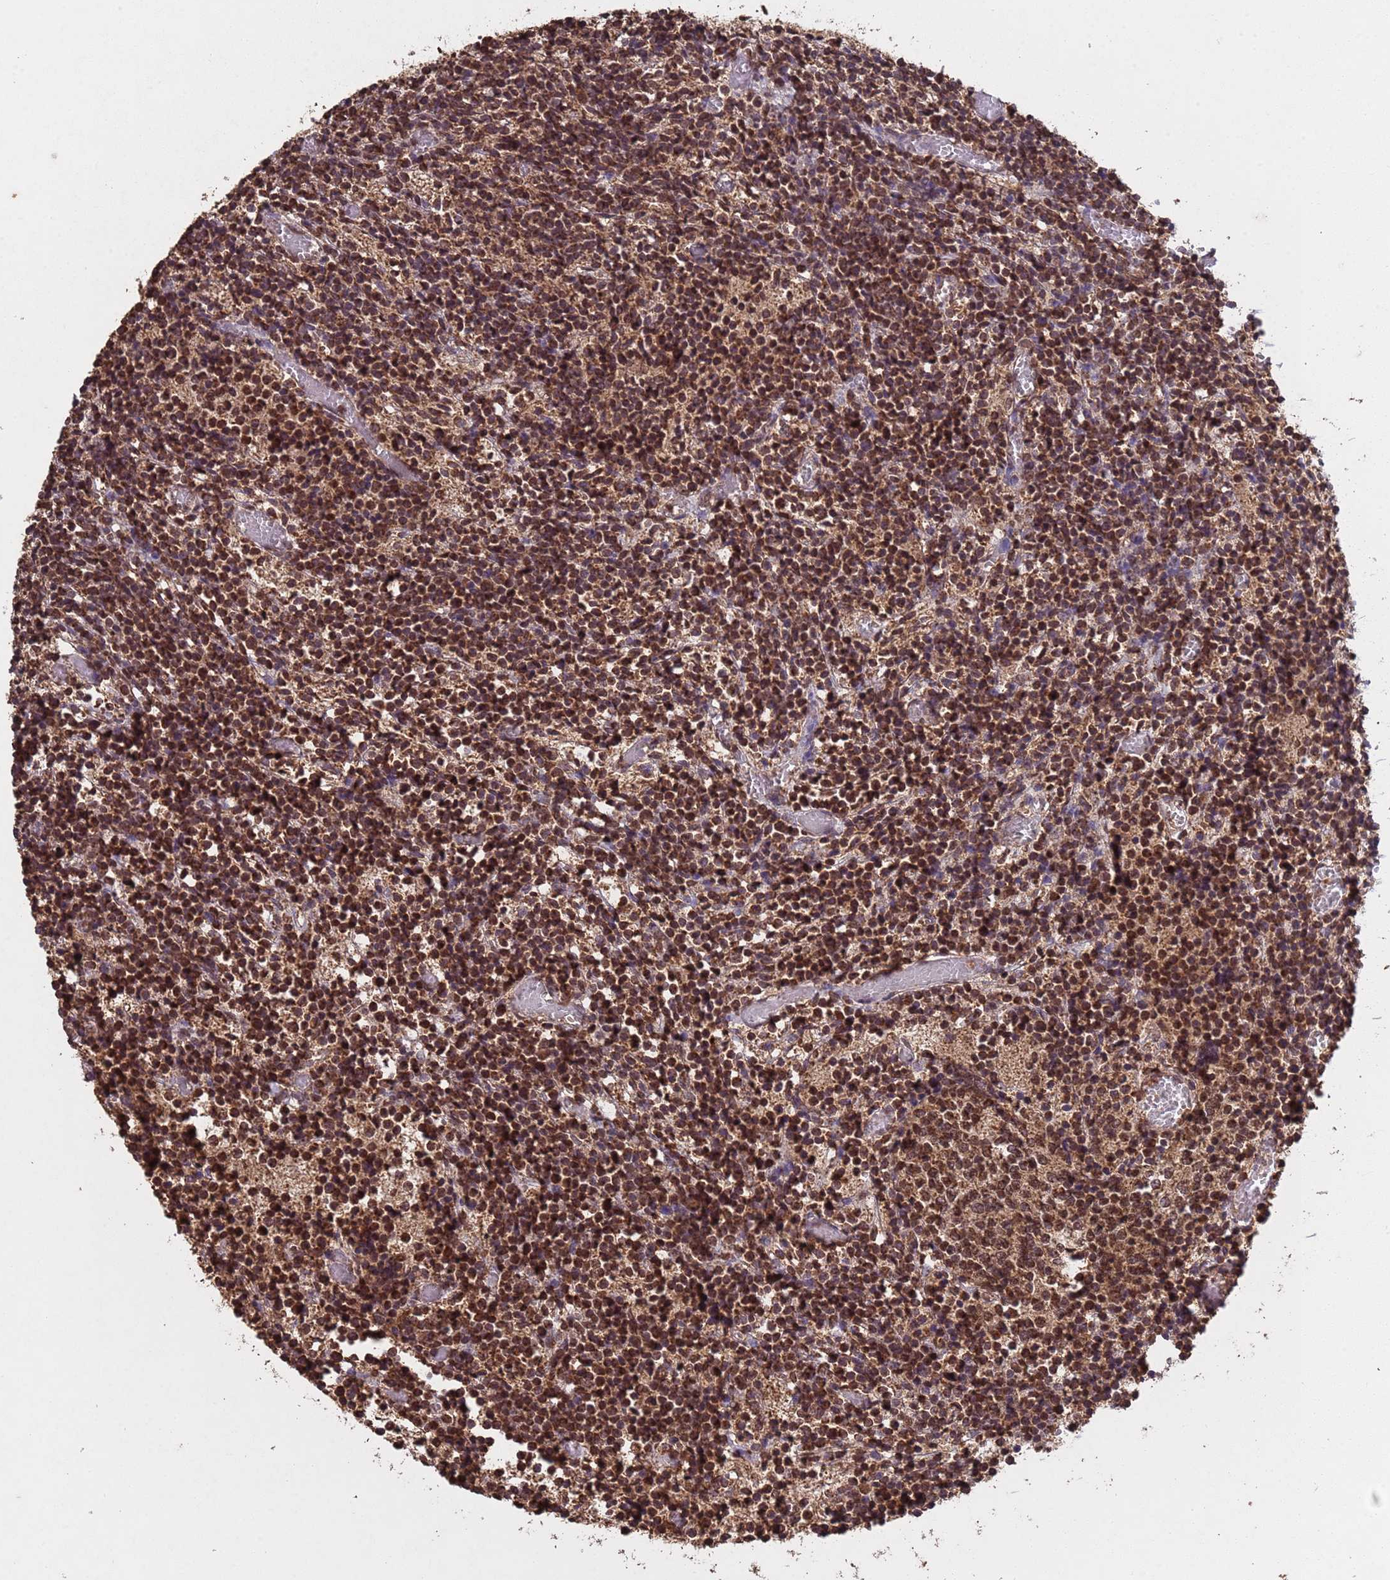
{"staining": {"intensity": "strong", "quantity": ">75%", "location": "cytoplasmic/membranous,nuclear"}, "tissue": "glioma", "cell_type": "Tumor cells", "image_type": "cancer", "snomed": [{"axis": "morphology", "description": "Glioma, malignant, Low grade"}, {"axis": "topography", "description": "Brain"}], "caption": "Malignant glioma (low-grade) stained with a protein marker exhibits strong staining in tumor cells.", "gene": "HDAC10", "patient": {"sex": "female", "age": 1}}